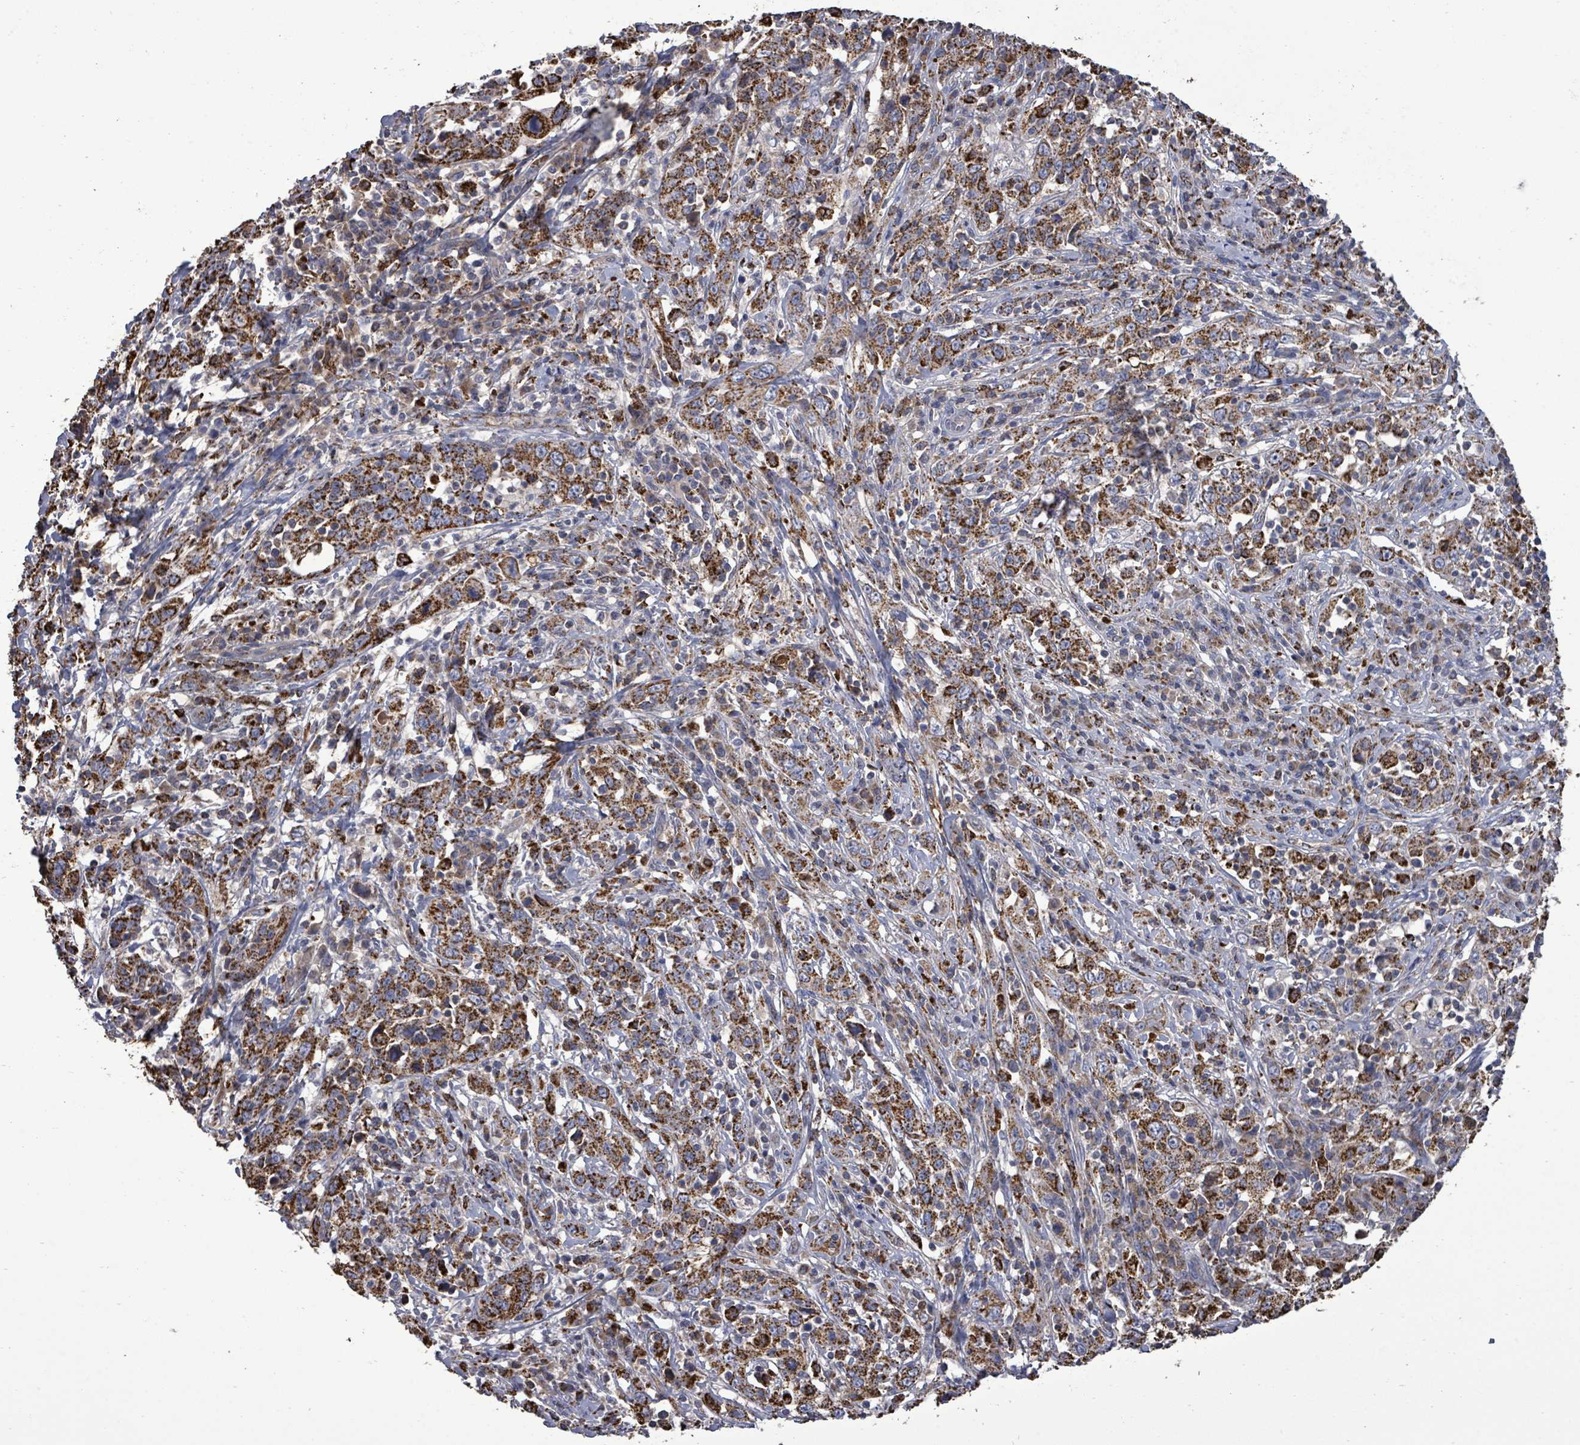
{"staining": {"intensity": "strong", "quantity": ">75%", "location": "cytoplasmic/membranous"}, "tissue": "cervical cancer", "cell_type": "Tumor cells", "image_type": "cancer", "snomed": [{"axis": "morphology", "description": "Squamous cell carcinoma, NOS"}, {"axis": "topography", "description": "Cervix"}], "caption": "Immunohistochemistry (IHC) (DAB) staining of human cervical cancer displays strong cytoplasmic/membranous protein expression in about >75% of tumor cells.", "gene": "MTMR12", "patient": {"sex": "female", "age": 46}}